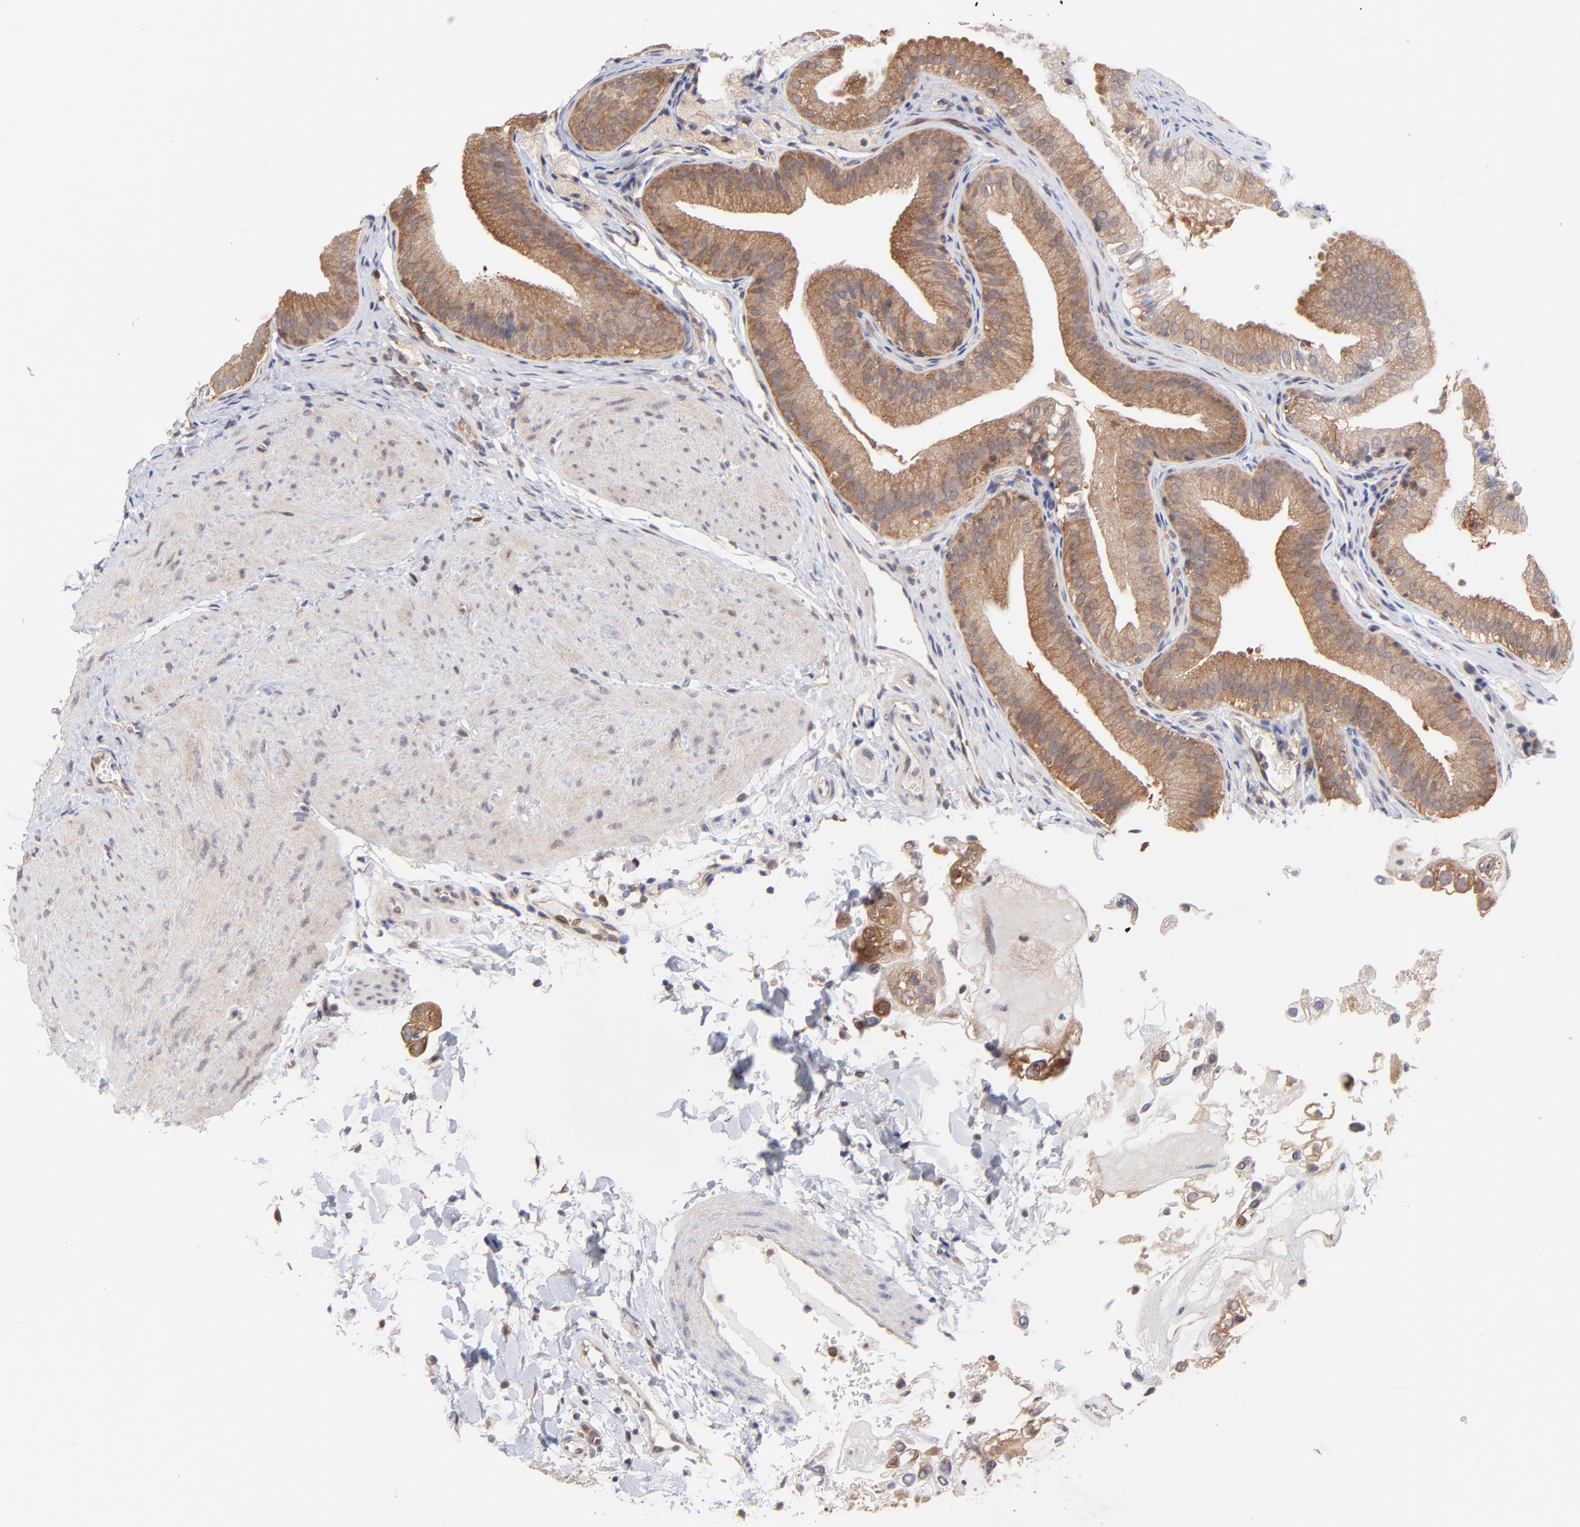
{"staining": {"intensity": "moderate", "quantity": ">75%", "location": "cytoplasmic/membranous"}, "tissue": "gallbladder", "cell_type": "Glandular cells", "image_type": "normal", "snomed": [{"axis": "morphology", "description": "Normal tissue, NOS"}, {"axis": "topography", "description": "Gallbladder"}], "caption": "A micrograph showing moderate cytoplasmic/membranous staining in approximately >75% of glandular cells in normal gallbladder, as visualized by brown immunohistochemical staining.", "gene": "GART", "patient": {"sex": "female", "age": 24}}